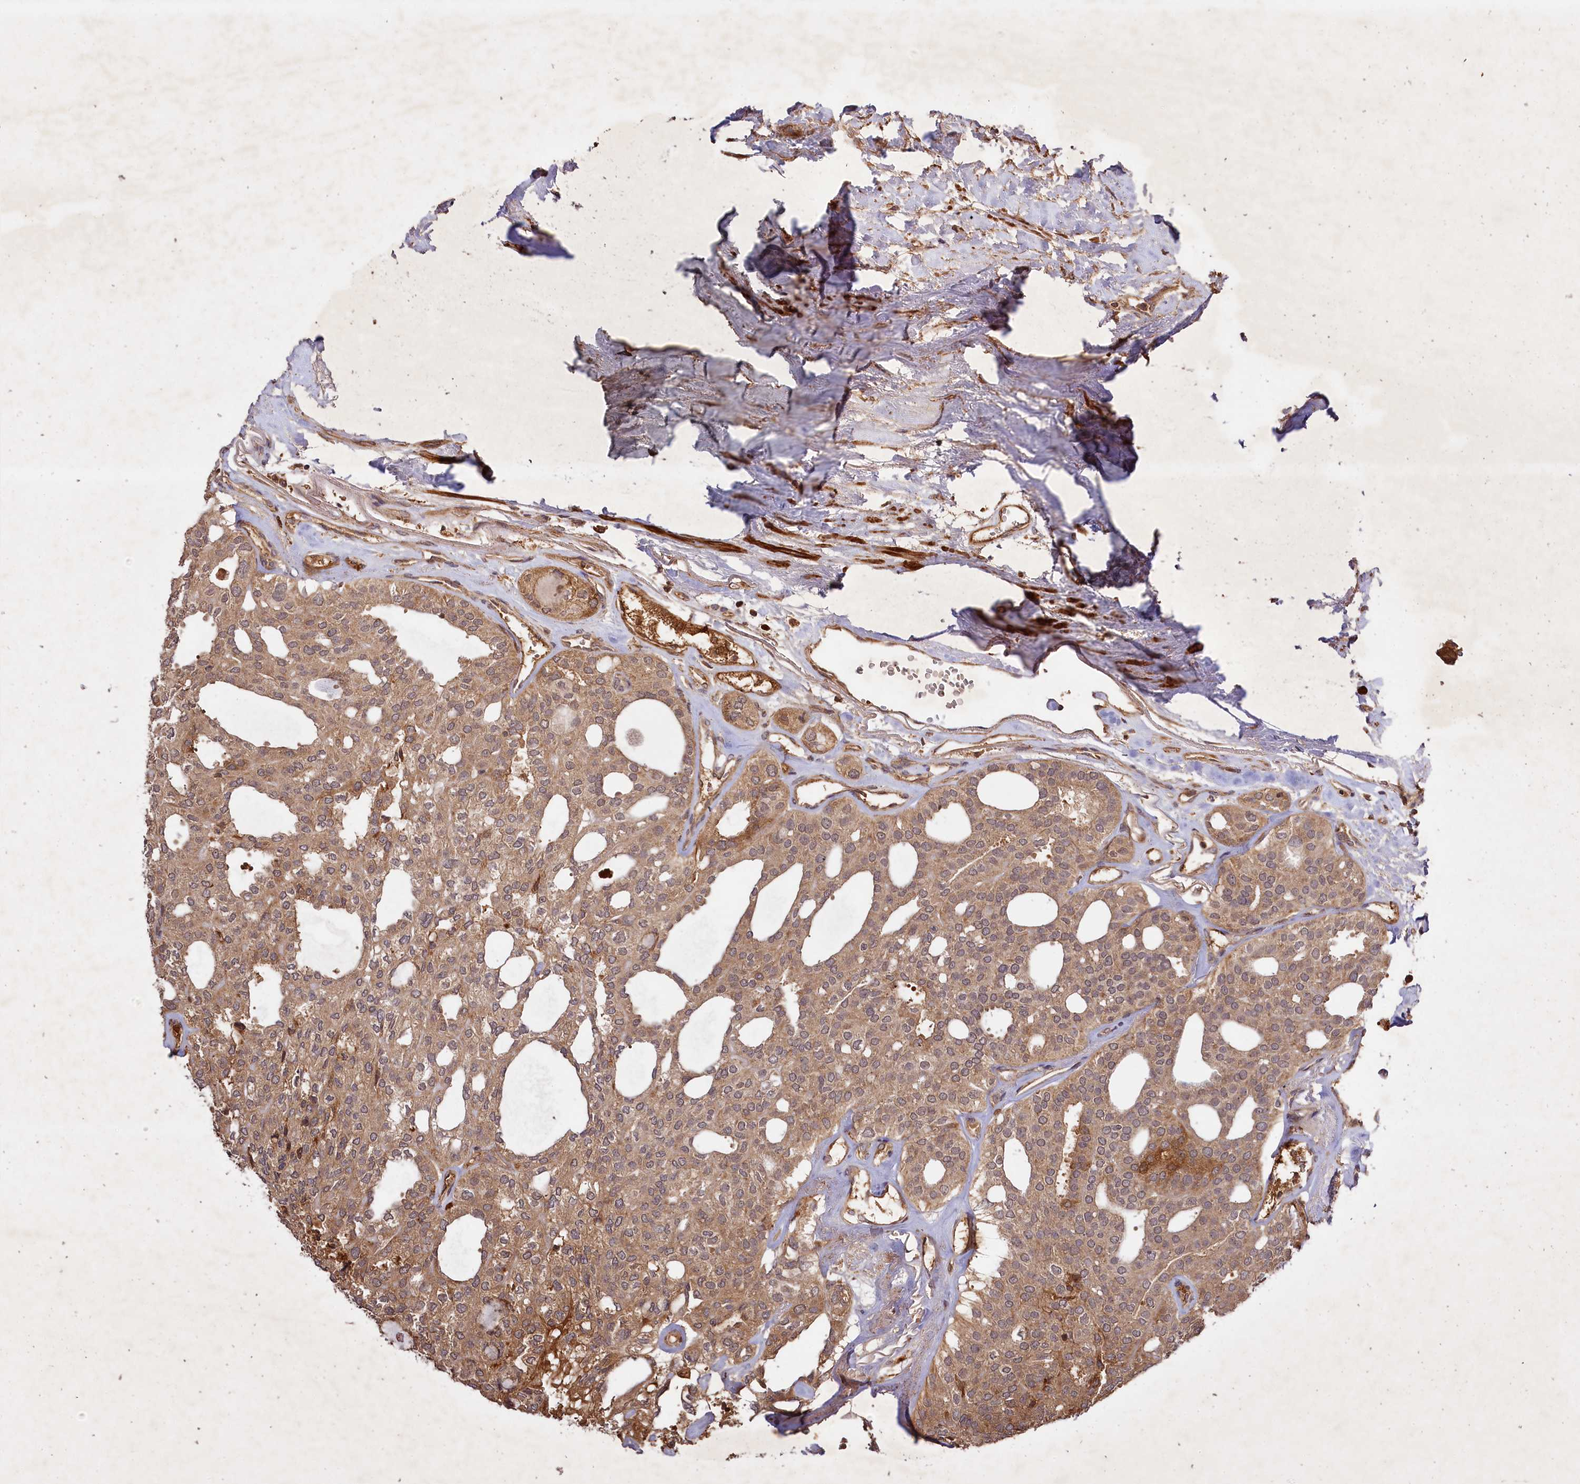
{"staining": {"intensity": "weak", "quantity": ">75%", "location": "cytoplasmic/membranous"}, "tissue": "thyroid cancer", "cell_type": "Tumor cells", "image_type": "cancer", "snomed": [{"axis": "morphology", "description": "Follicular adenoma carcinoma, NOS"}, {"axis": "topography", "description": "Thyroid gland"}], "caption": "Human follicular adenoma carcinoma (thyroid) stained with a brown dye displays weak cytoplasmic/membranous positive staining in about >75% of tumor cells.", "gene": "MCF2L2", "patient": {"sex": "male", "age": 75}}